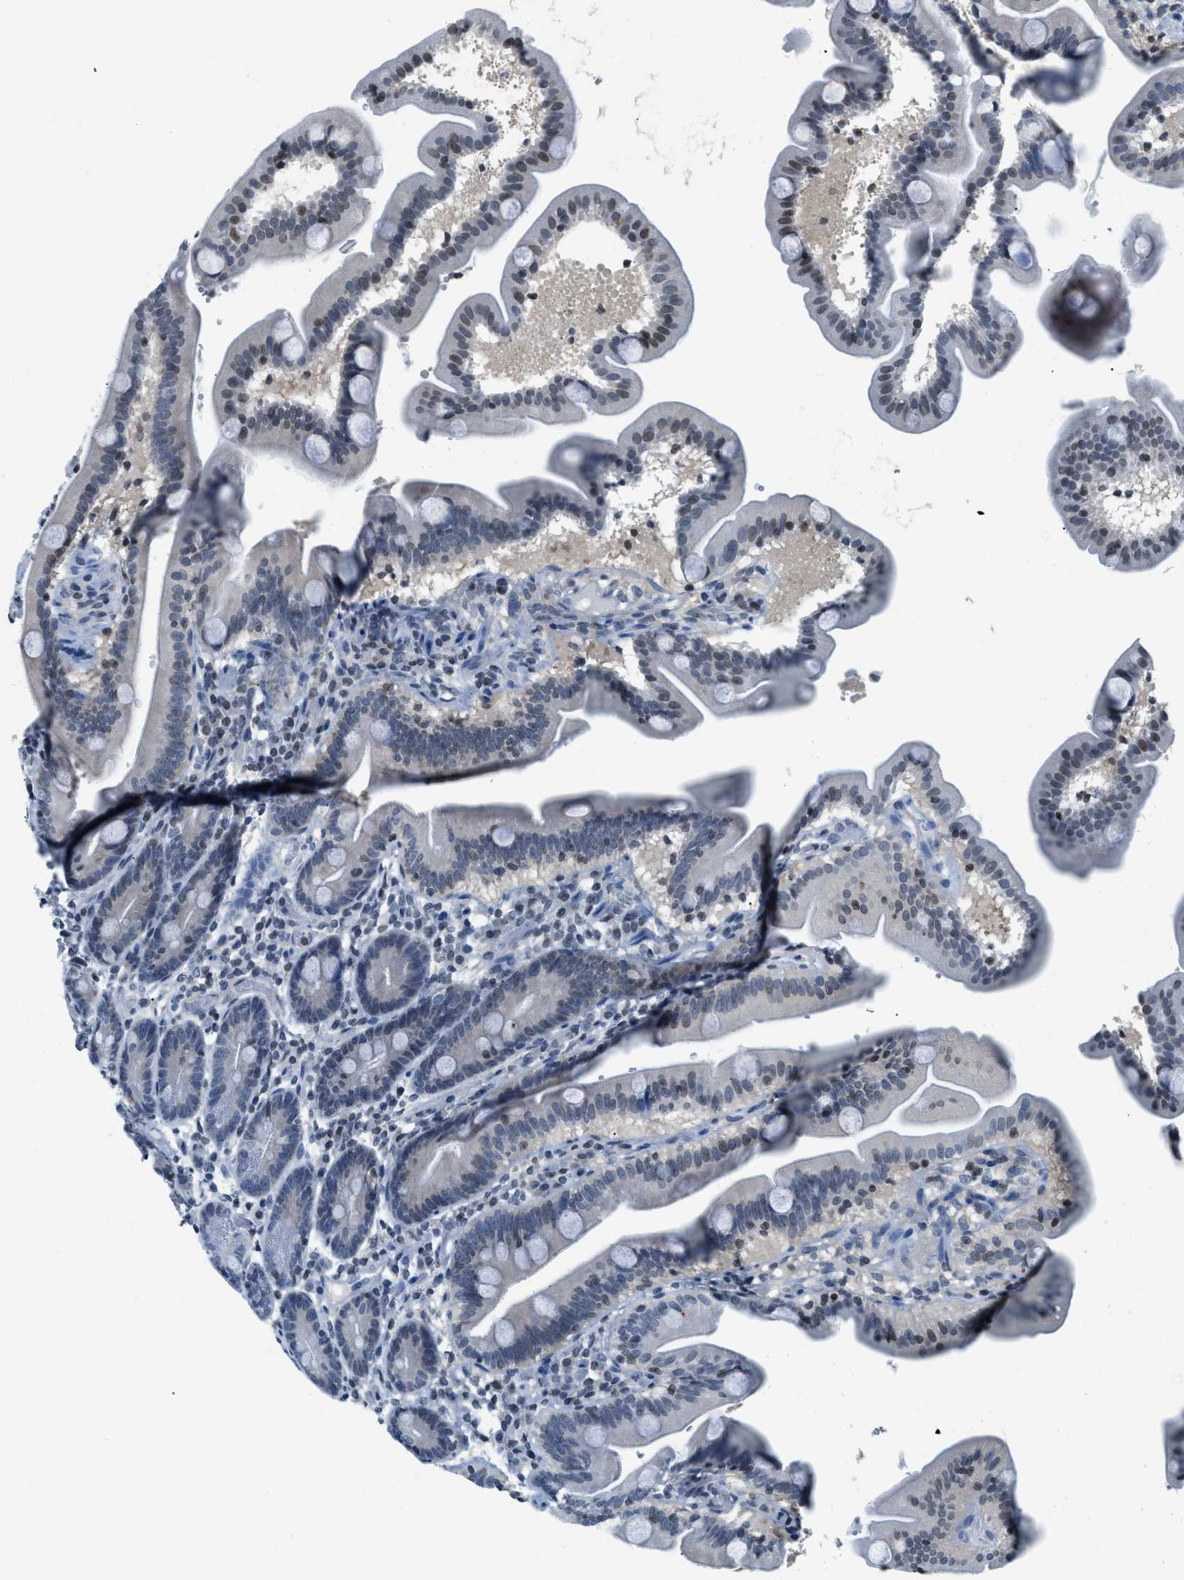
{"staining": {"intensity": "weak", "quantity": "<25%", "location": "nuclear"}, "tissue": "duodenum", "cell_type": "Glandular cells", "image_type": "normal", "snomed": [{"axis": "morphology", "description": "Normal tissue, NOS"}, {"axis": "topography", "description": "Duodenum"}], "caption": "IHC image of unremarkable human duodenum stained for a protein (brown), which shows no positivity in glandular cells.", "gene": "UVRAG", "patient": {"sex": "male", "age": 54}}